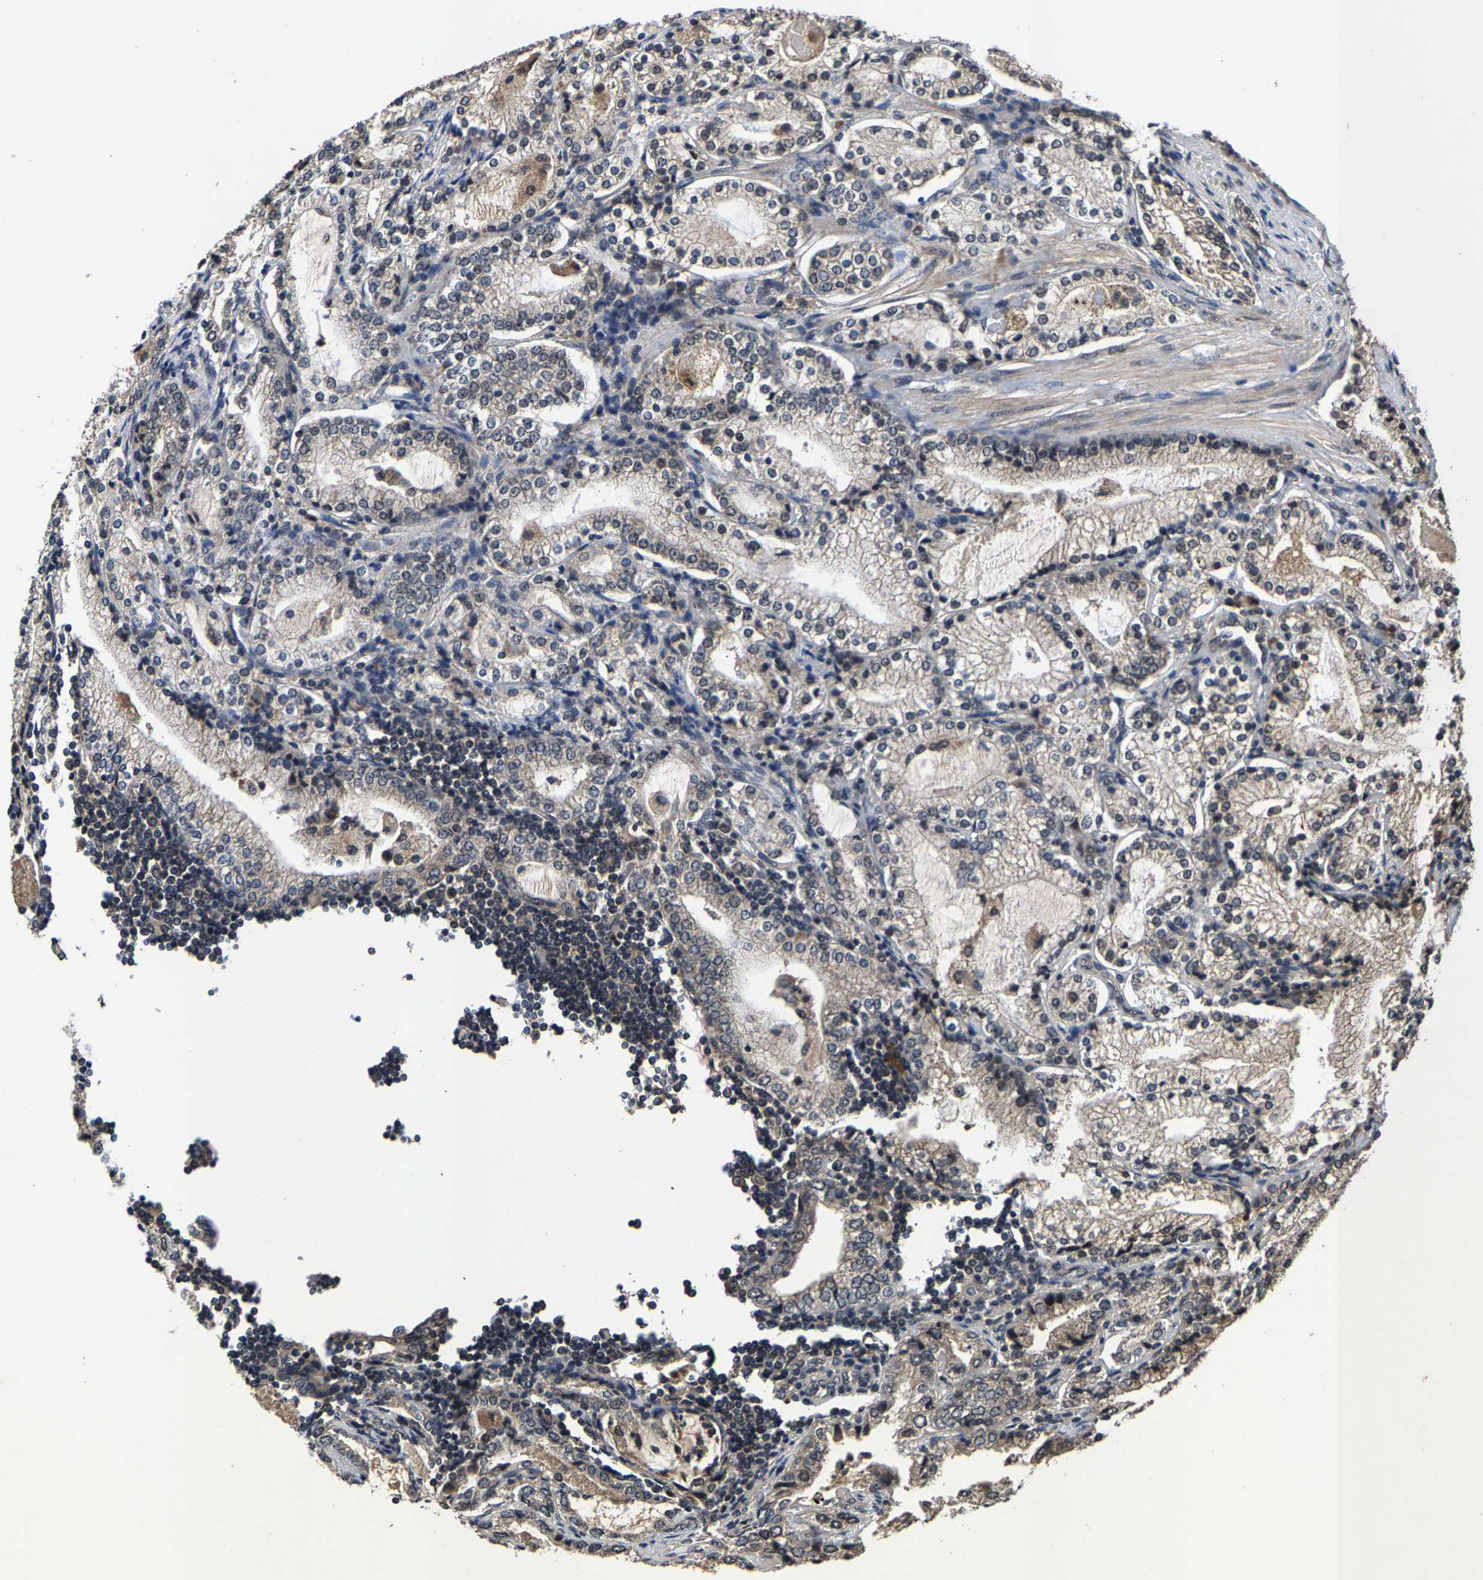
{"staining": {"intensity": "negative", "quantity": "none", "location": "none"}, "tissue": "prostate cancer", "cell_type": "Tumor cells", "image_type": "cancer", "snomed": [{"axis": "morphology", "description": "Adenocarcinoma, High grade"}, {"axis": "topography", "description": "Prostate"}], "caption": "Immunohistochemistry image of human prostate cancer (adenocarcinoma (high-grade)) stained for a protein (brown), which reveals no positivity in tumor cells.", "gene": "HUWE1", "patient": {"sex": "male", "age": 63}}